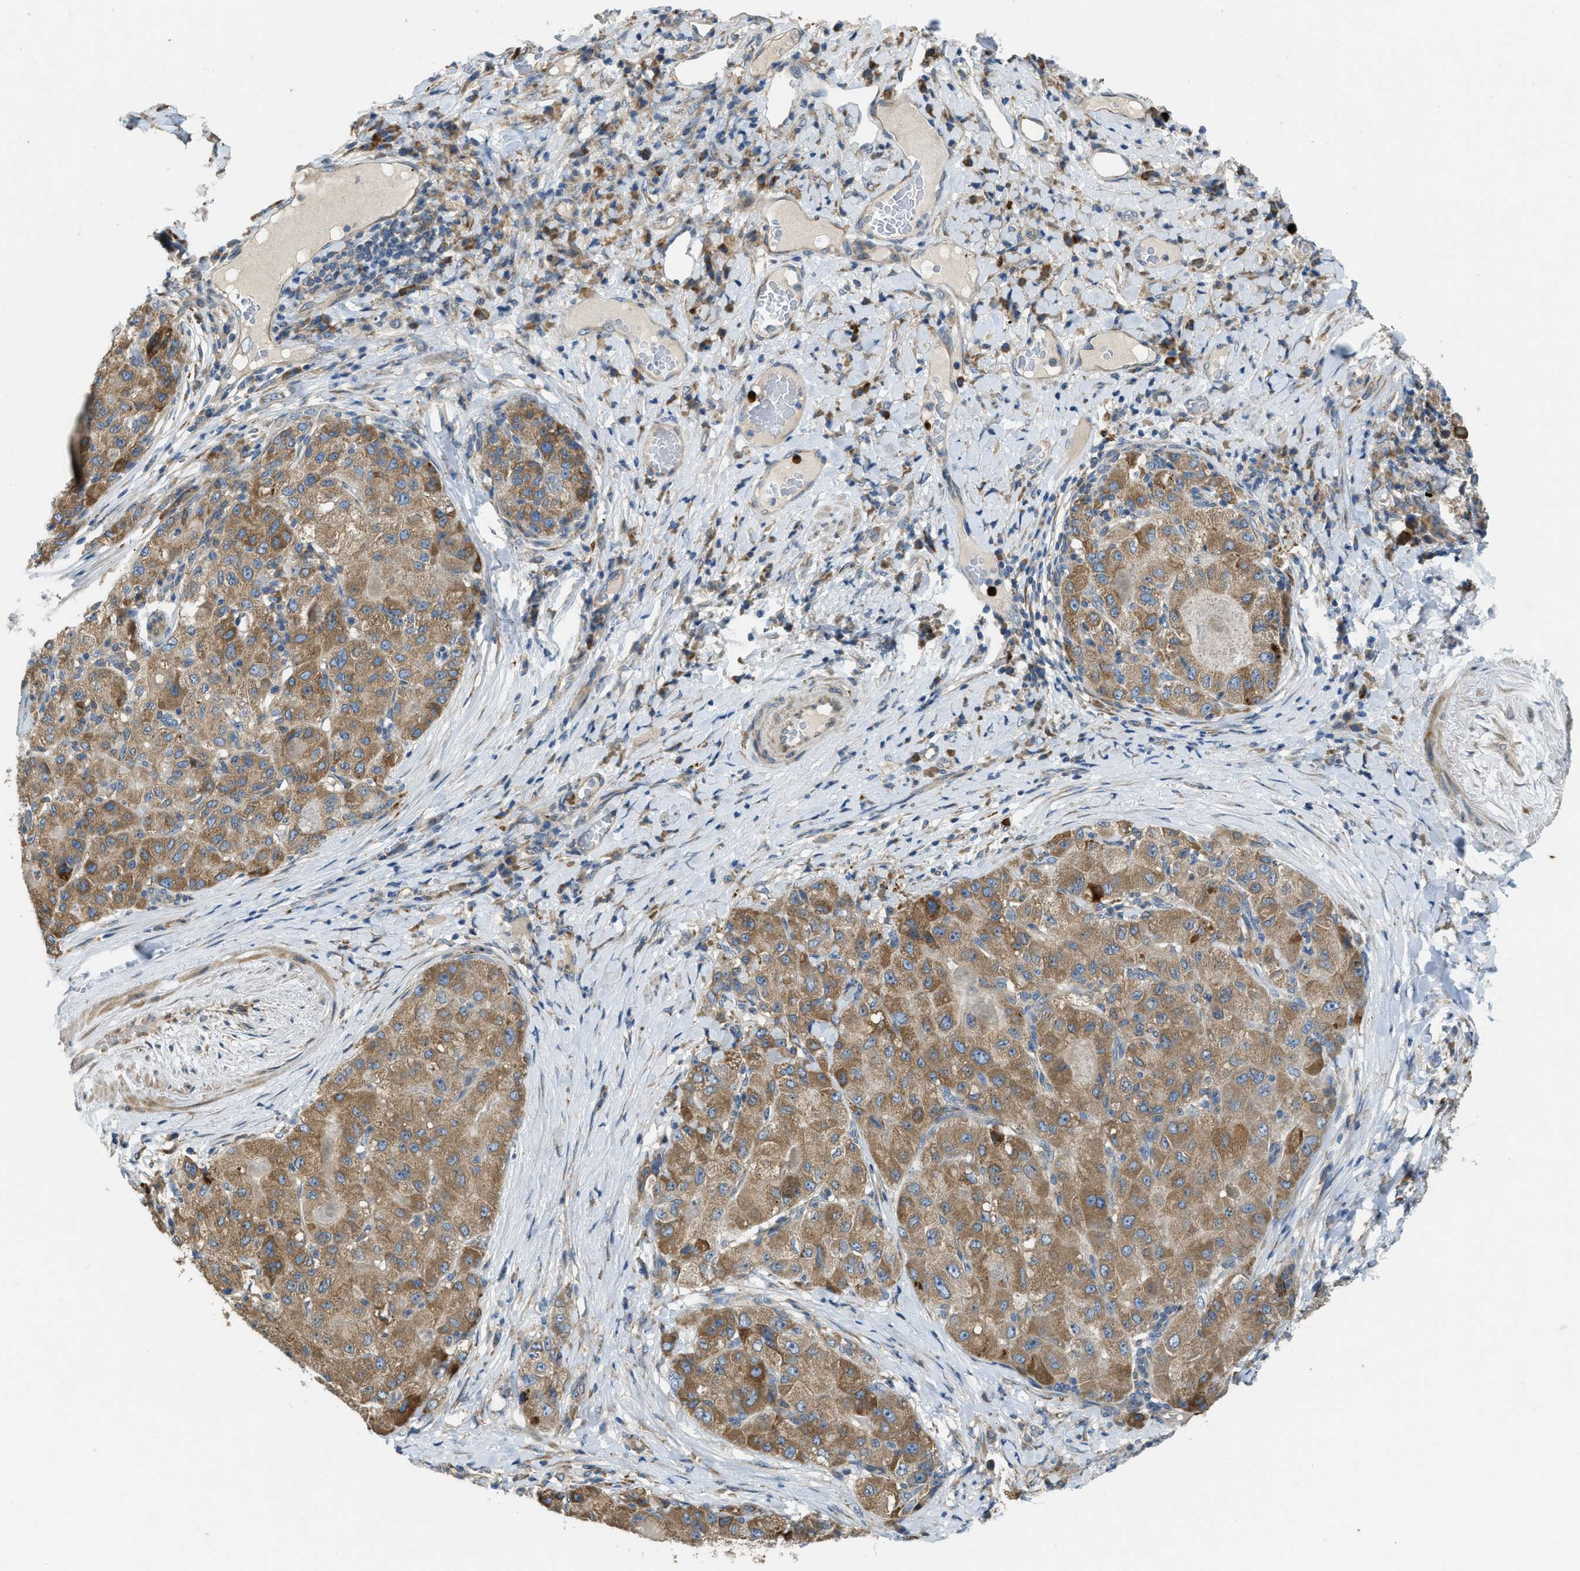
{"staining": {"intensity": "moderate", "quantity": ">75%", "location": "cytoplasmic/membranous"}, "tissue": "liver cancer", "cell_type": "Tumor cells", "image_type": "cancer", "snomed": [{"axis": "morphology", "description": "Cholangiocarcinoma"}, {"axis": "topography", "description": "Liver"}], "caption": "Moderate cytoplasmic/membranous positivity for a protein is present in approximately >75% of tumor cells of liver cancer using immunohistochemistry.", "gene": "TMEM68", "patient": {"sex": "male", "age": 50}}